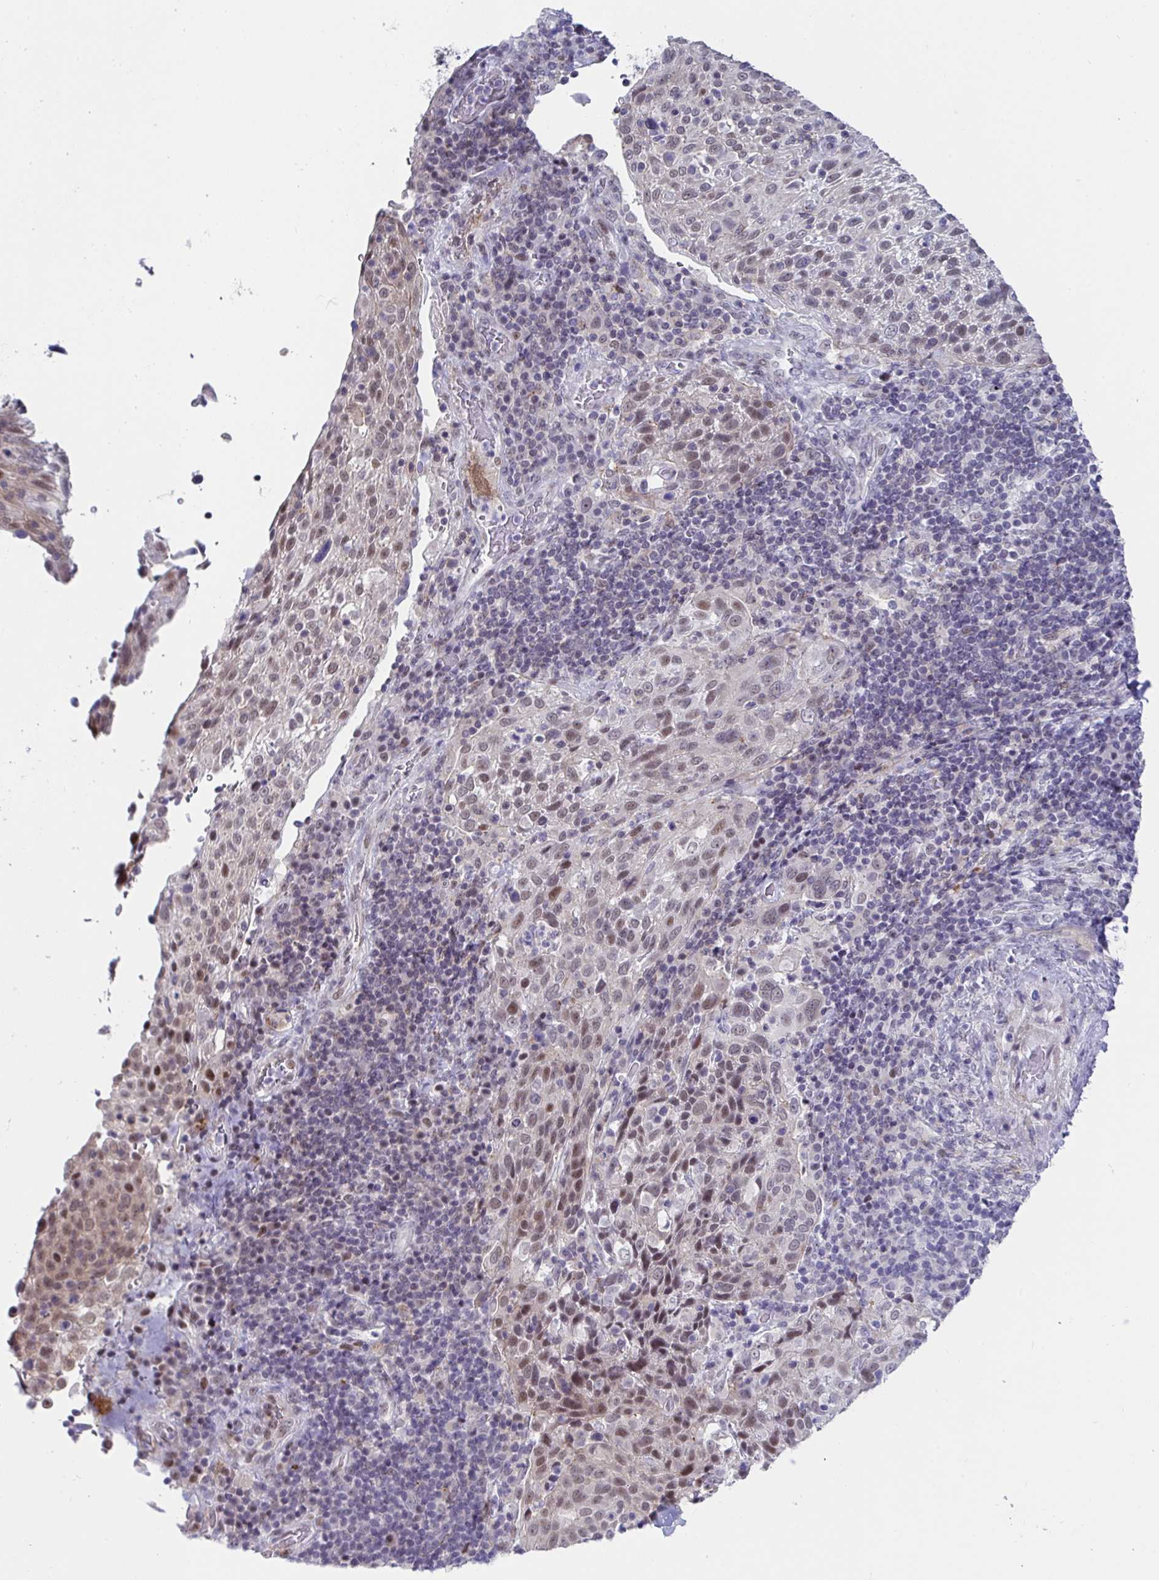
{"staining": {"intensity": "weak", "quantity": "25%-75%", "location": "nuclear"}, "tissue": "cervical cancer", "cell_type": "Tumor cells", "image_type": "cancer", "snomed": [{"axis": "morphology", "description": "Squamous cell carcinoma, NOS"}, {"axis": "topography", "description": "Cervix"}], "caption": "Tumor cells demonstrate low levels of weak nuclear expression in approximately 25%-75% of cells in squamous cell carcinoma (cervical).", "gene": "WDR72", "patient": {"sex": "female", "age": 61}}